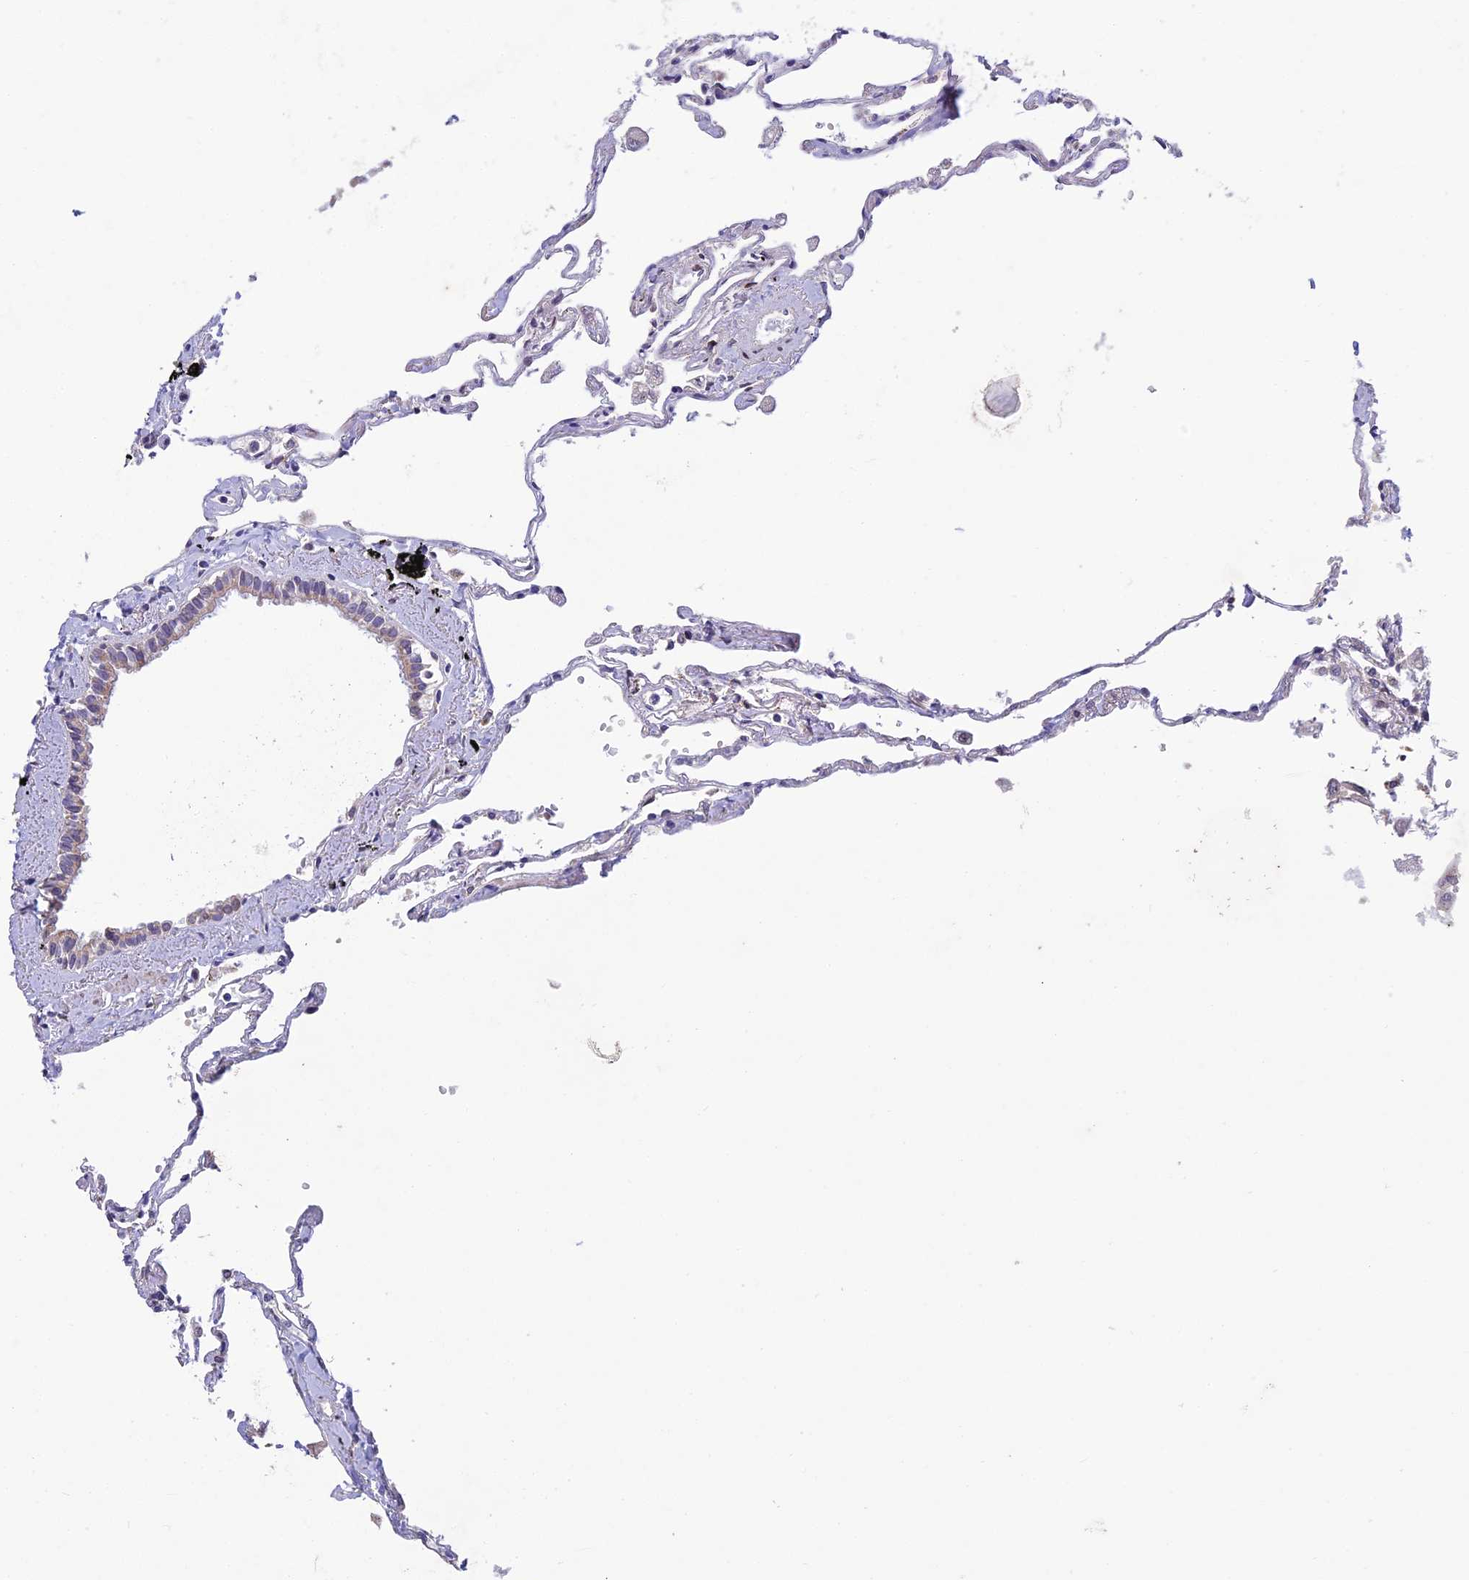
{"staining": {"intensity": "moderate", "quantity": "<25%", "location": "nuclear"}, "tissue": "lung", "cell_type": "Alveolar cells", "image_type": "normal", "snomed": [{"axis": "morphology", "description": "Normal tissue, NOS"}, {"axis": "topography", "description": "Lung"}], "caption": "A high-resolution image shows immunohistochemistry (IHC) staining of unremarkable lung, which shows moderate nuclear staining in approximately <25% of alveolar cells. Immunohistochemistry (ihc) stains the protein of interest in brown and the nuclei are stained blue.", "gene": "MGAT2", "patient": {"sex": "female", "age": 67}}